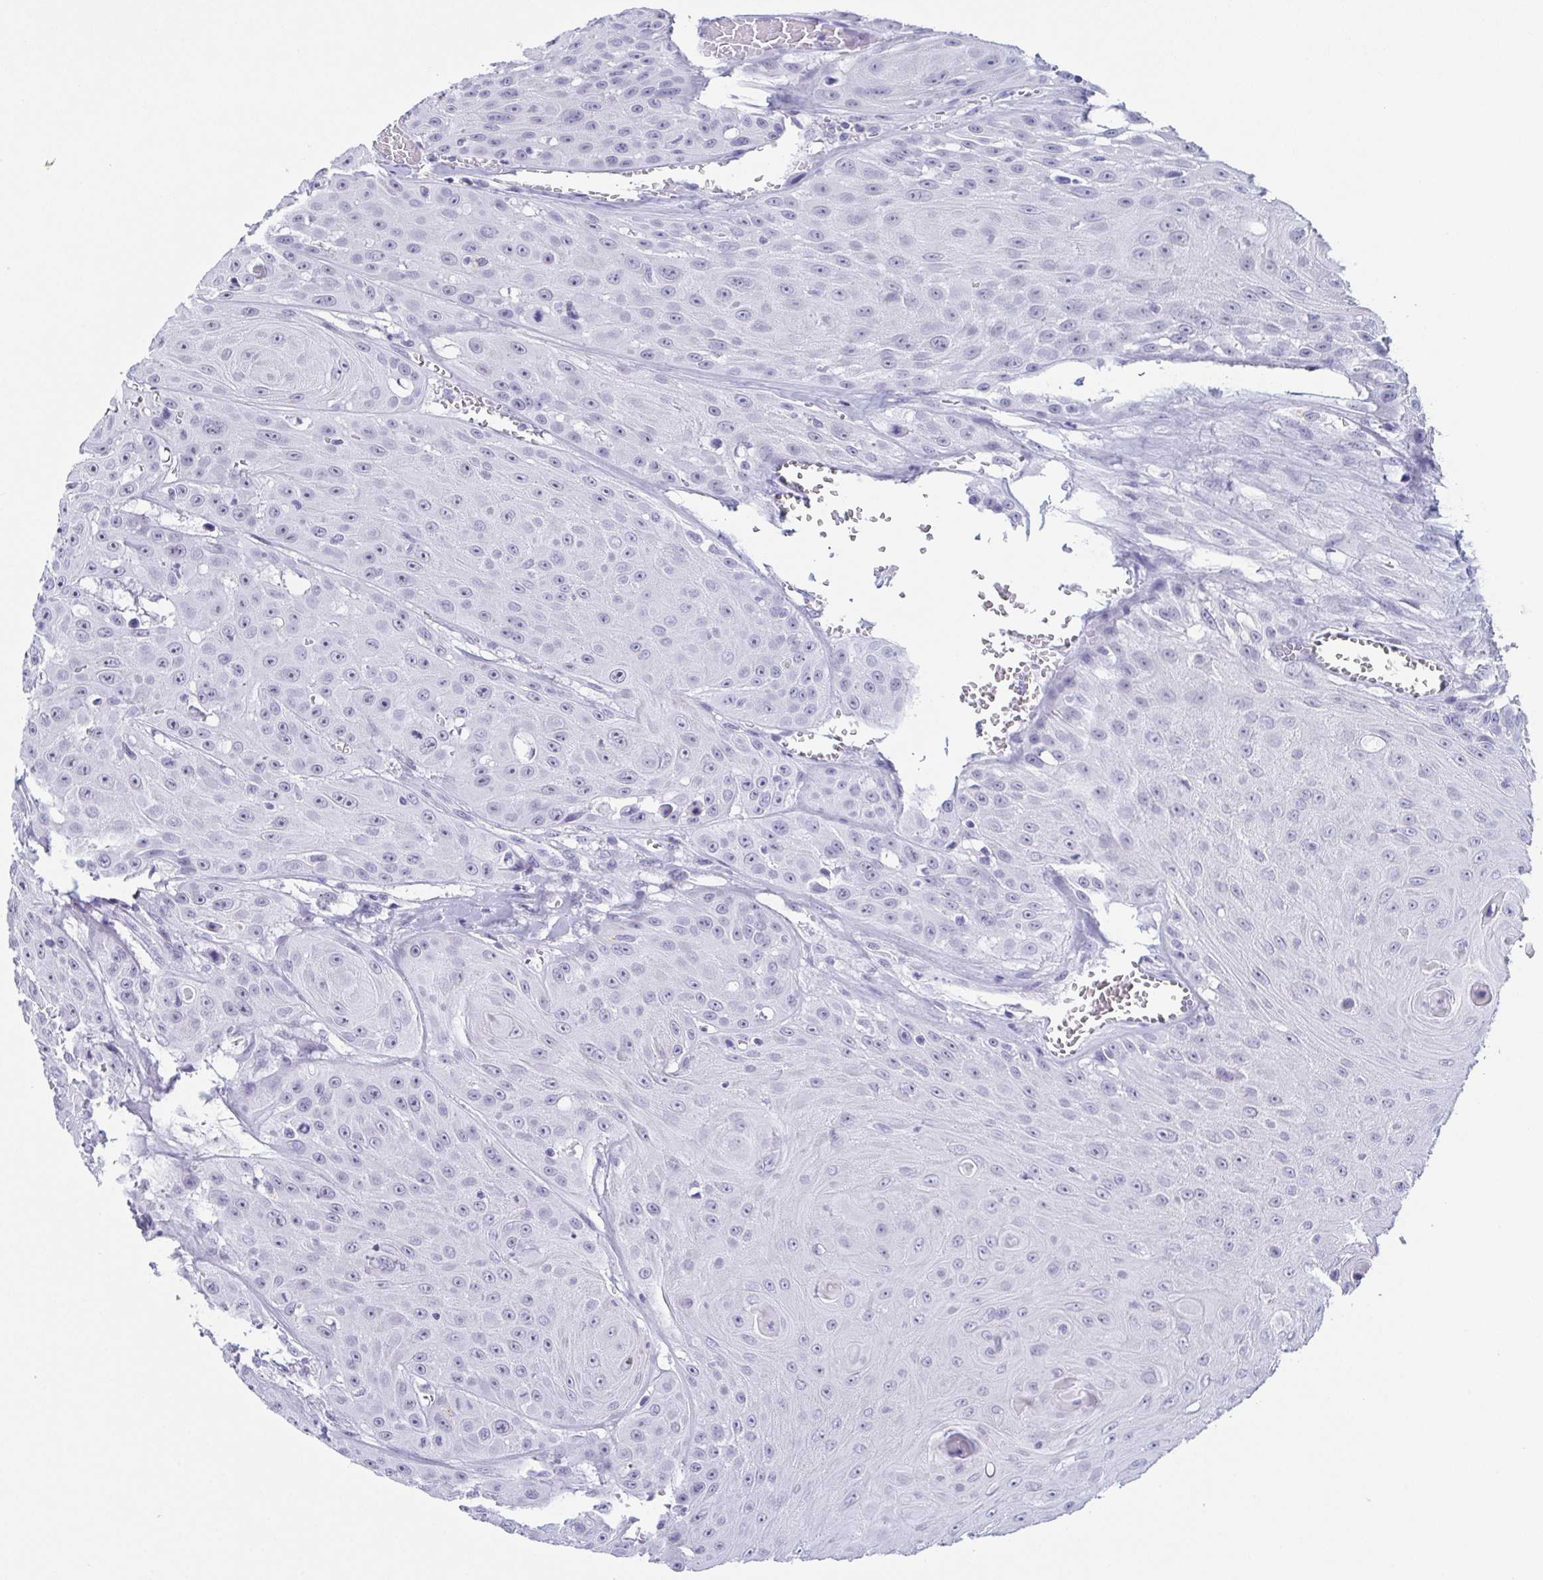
{"staining": {"intensity": "negative", "quantity": "none", "location": "none"}, "tissue": "head and neck cancer", "cell_type": "Tumor cells", "image_type": "cancer", "snomed": [{"axis": "morphology", "description": "Squamous cell carcinoma, NOS"}, {"axis": "topography", "description": "Oral tissue"}, {"axis": "topography", "description": "Head-Neck"}], "caption": "Head and neck cancer was stained to show a protein in brown. There is no significant positivity in tumor cells.", "gene": "REG4", "patient": {"sex": "male", "age": 81}}